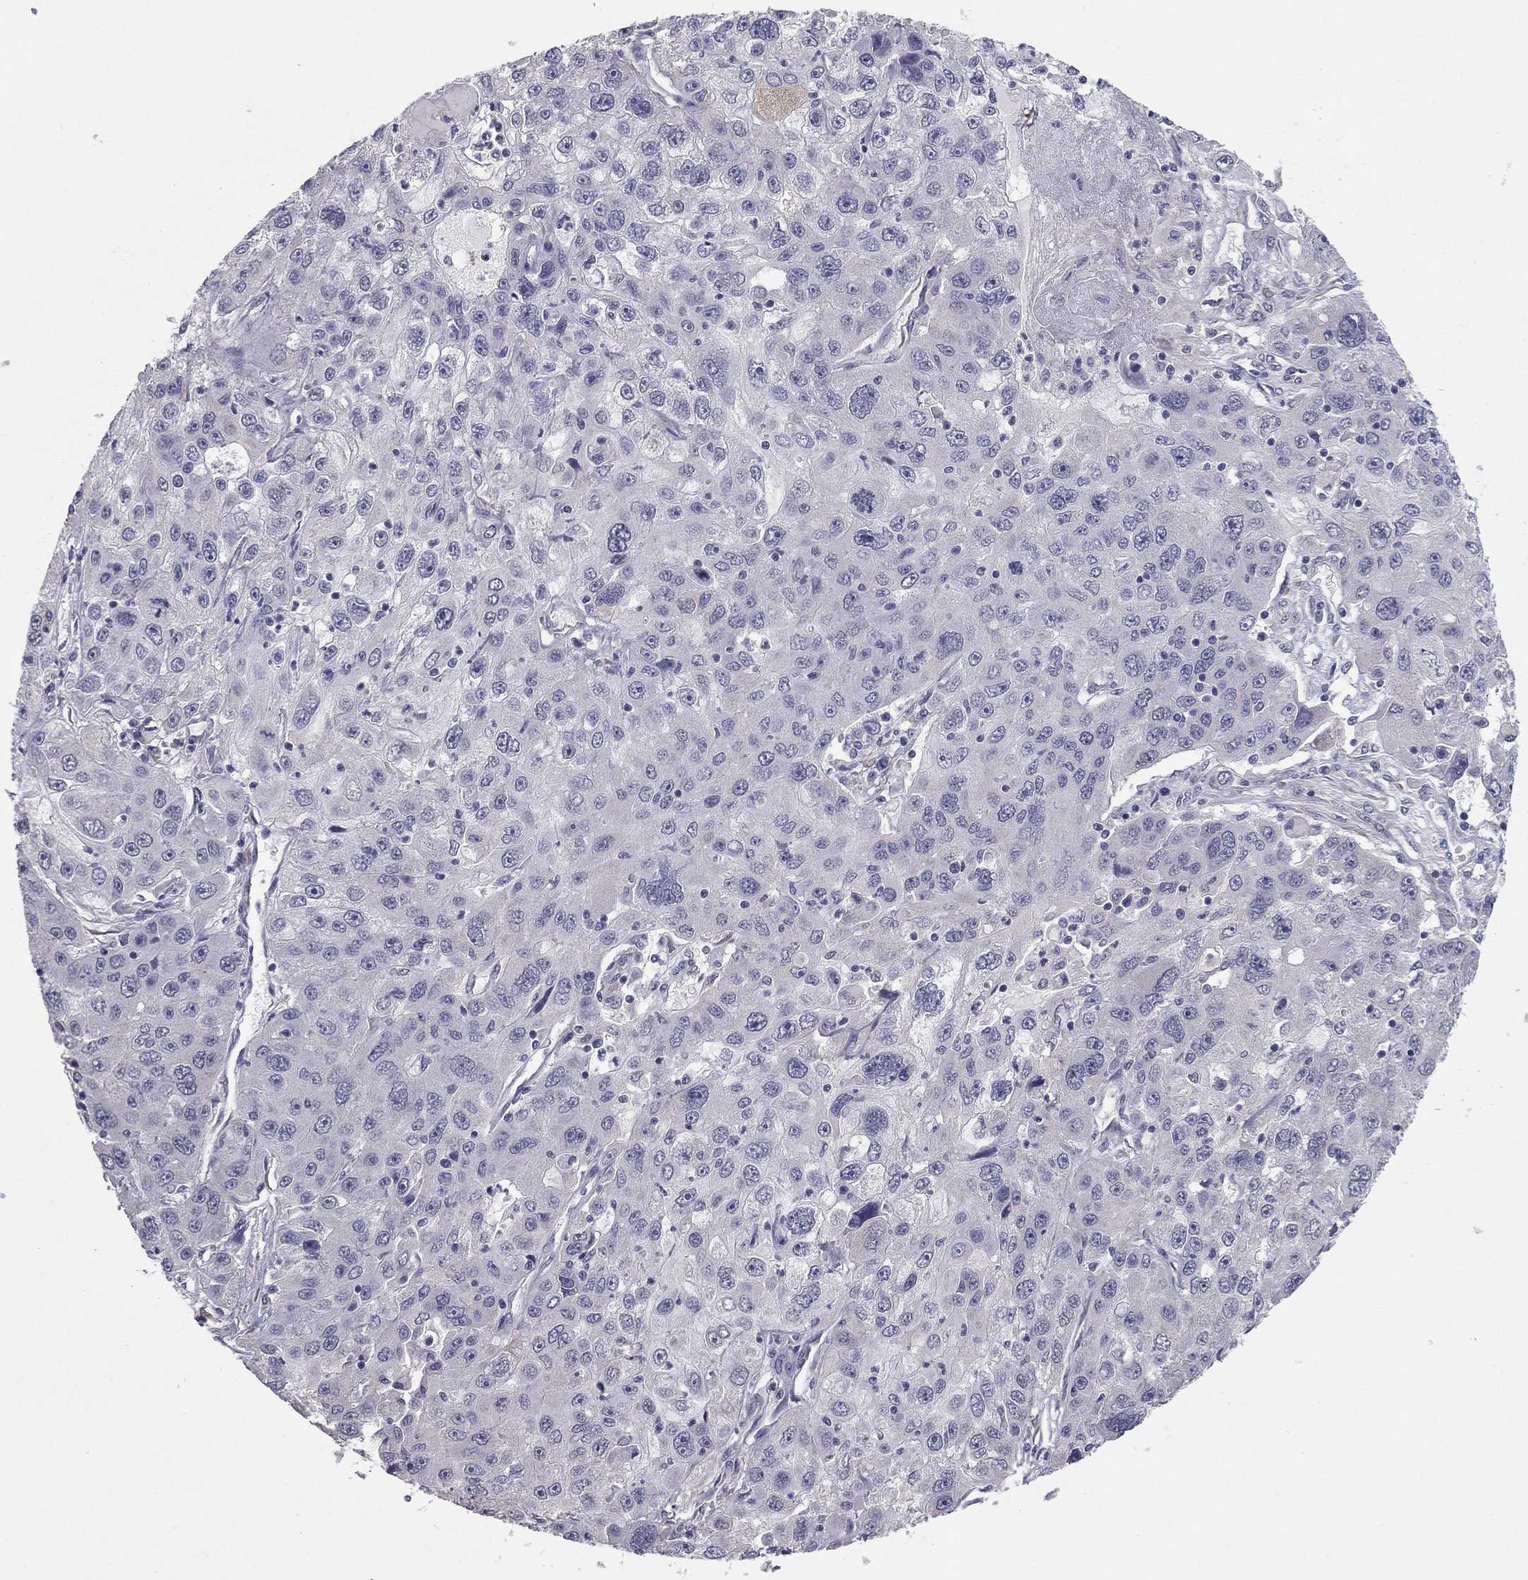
{"staining": {"intensity": "negative", "quantity": "none", "location": "none"}, "tissue": "stomach cancer", "cell_type": "Tumor cells", "image_type": "cancer", "snomed": [{"axis": "morphology", "description": "Adenocarcinoma, NOS"}, {"axis": "topography", "description": "Stomach"}], "caption": "DAB immunohistochemical staining of human stomach cancer (adenocarcinoma) exhibits no significant staining in tumor cells. (DAB IHC, high magnification).", "gene": "PRRT2", "patient": {"sex": "male", "age": 56}}